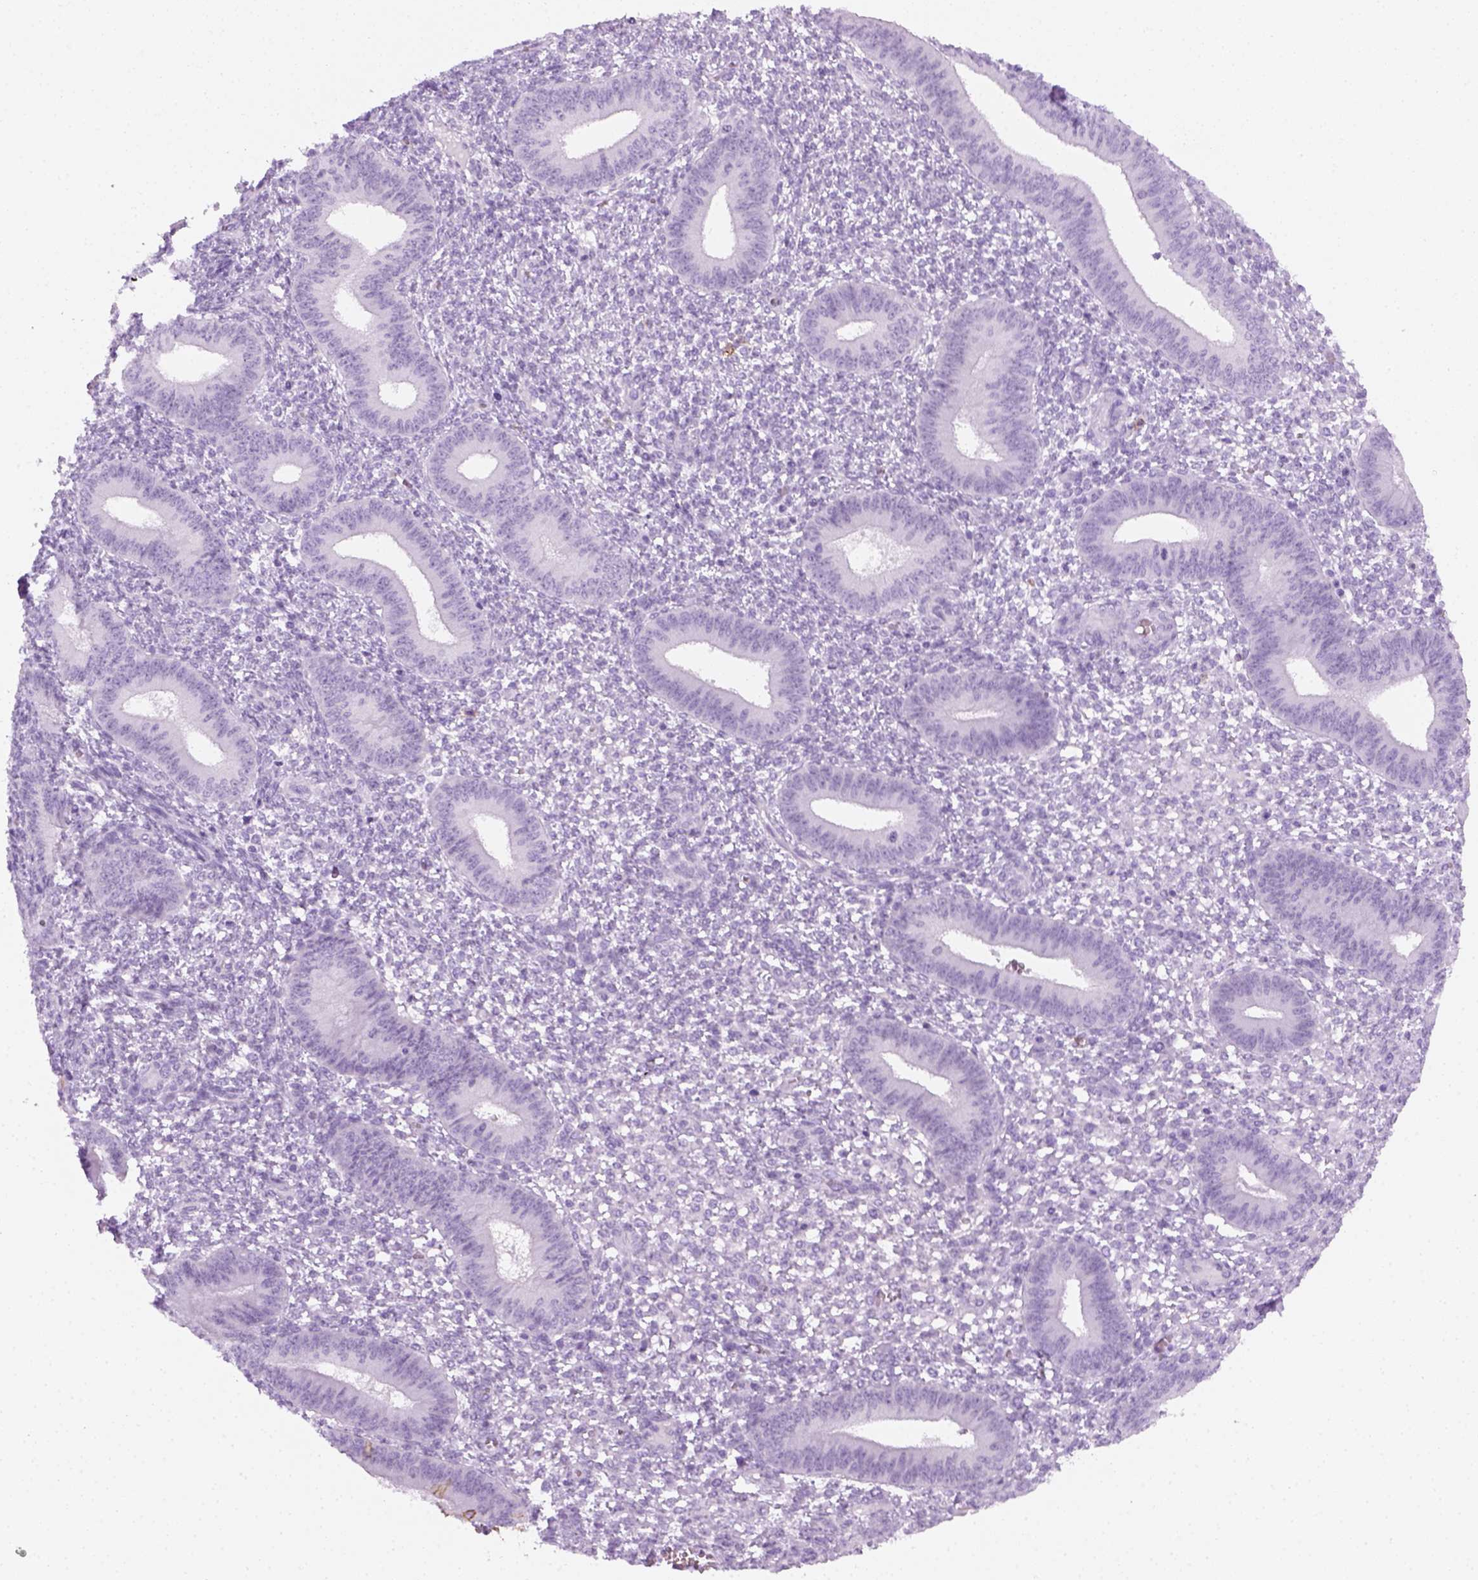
{"staining": {"intensity": "negative", "quantity": "none", "location": "none"}, "tissue": "endometrium", "cell_type": "Cells in endometrial stroma", "image_type": "normal", "snomed": [{"axis": "morphology", "description": "Normal tissue, NOS"}, {"axis": "topography", "description": "Endometrium"}], "caption": "IHC photomicrograph of unremarkable endometrium: human endometrium stained with DAB exhibits no significant protein staining in cells in endometrial stroma. (DAB (3,3'-diaminobenzidine) IHC visualized using brightfield microscopy, high magnification).", "gene": "AQP3", "patient": {"sex": "female", "age": 42}}